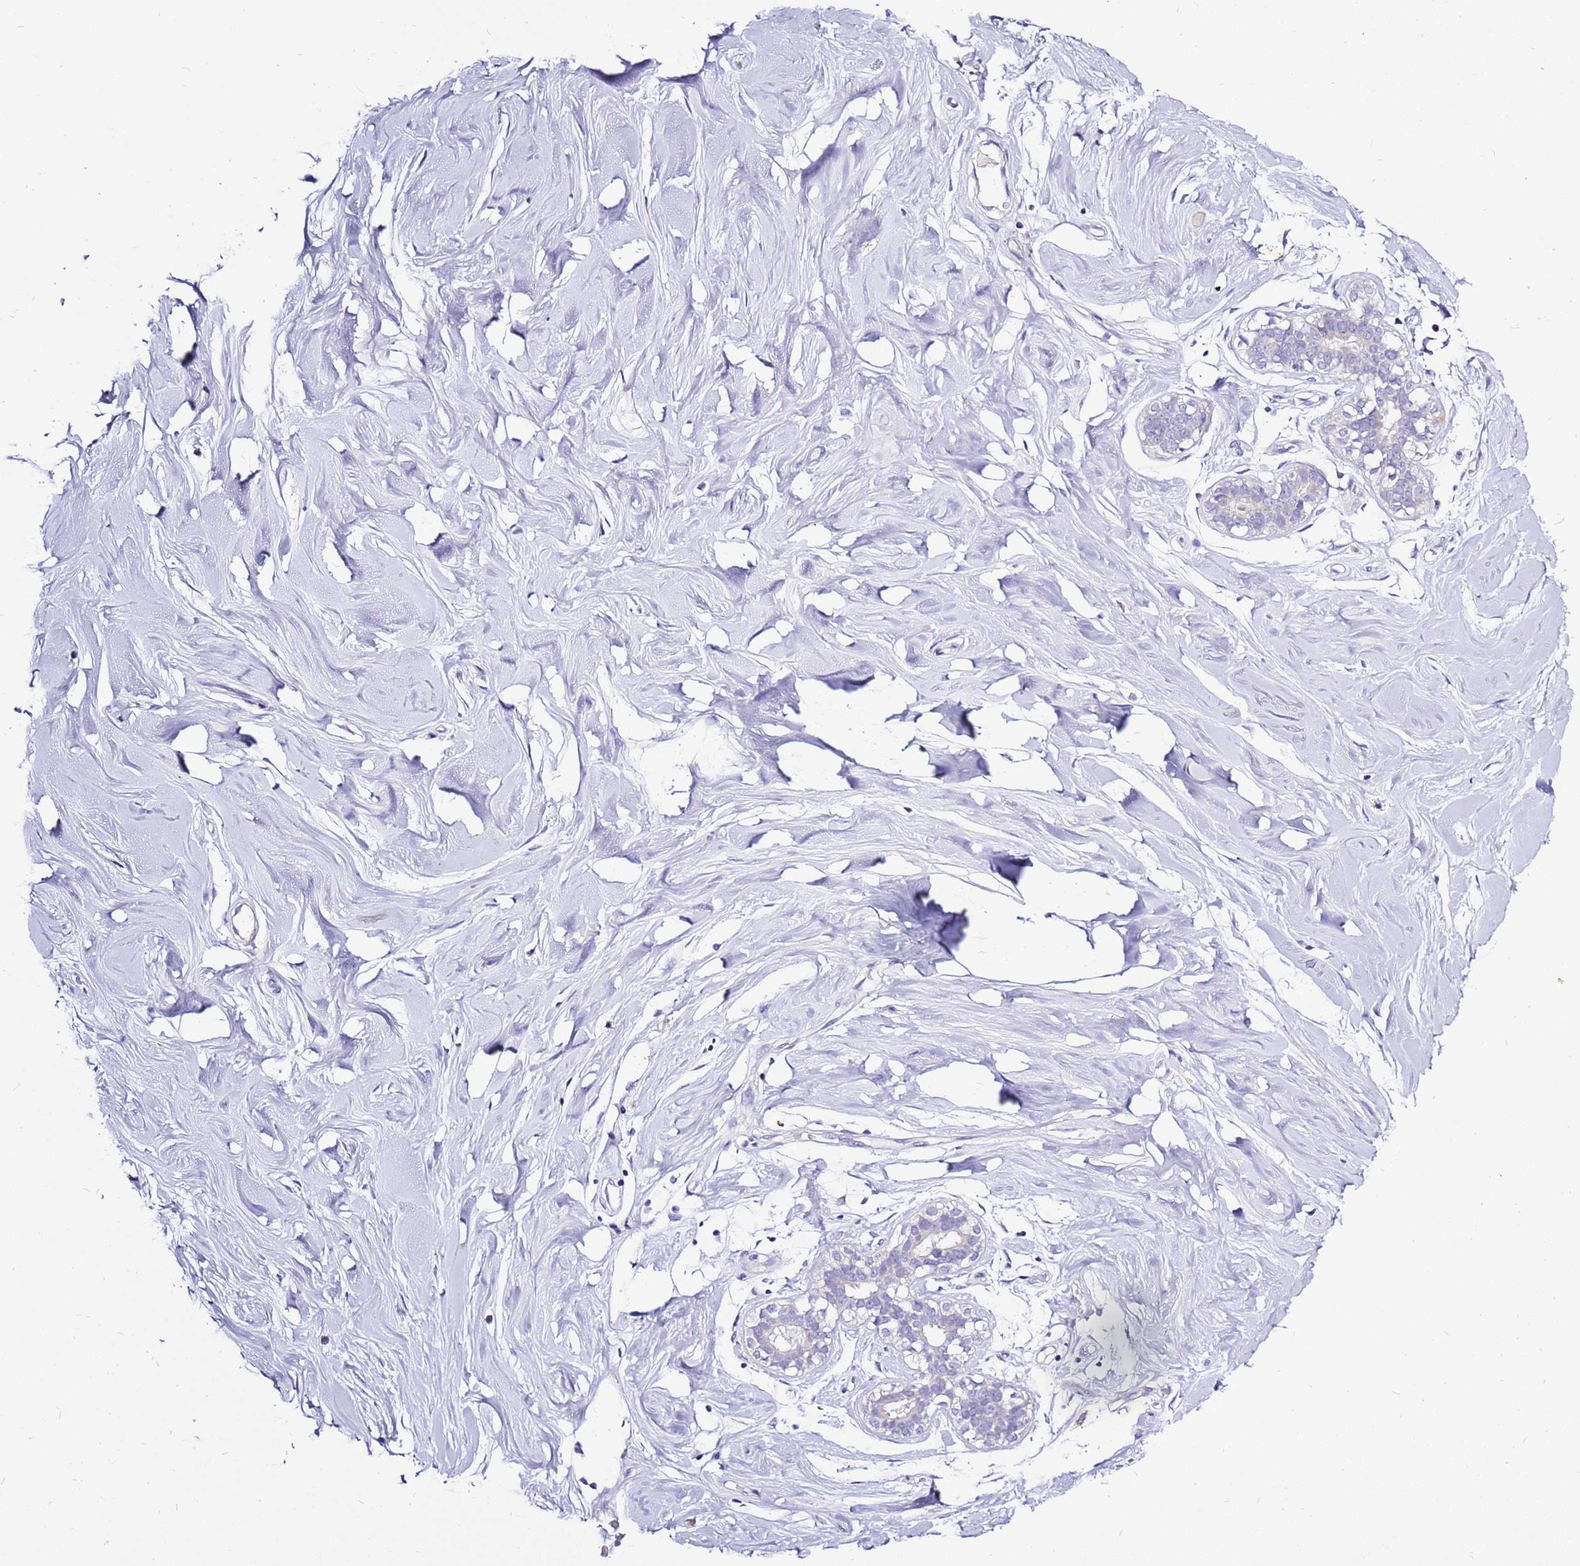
{"staining": {"intensity": "negative", "quantity": "none", "location": "none"}, "tissue": "adipose tissue", "cell_type": "Adipocytes", "image_type": "normal", "snomed": [{"axis": "morphology", "description": "Normal tissue, NOS"}, {"axis": "topography", "description": "Breast"}], "caption": "Immunohistochemistry of unremarkable human adipose tissue exhibits no staining in adipocytes.", "gene": "GLCE", "patient": {"sex": "female", "age": 26}}